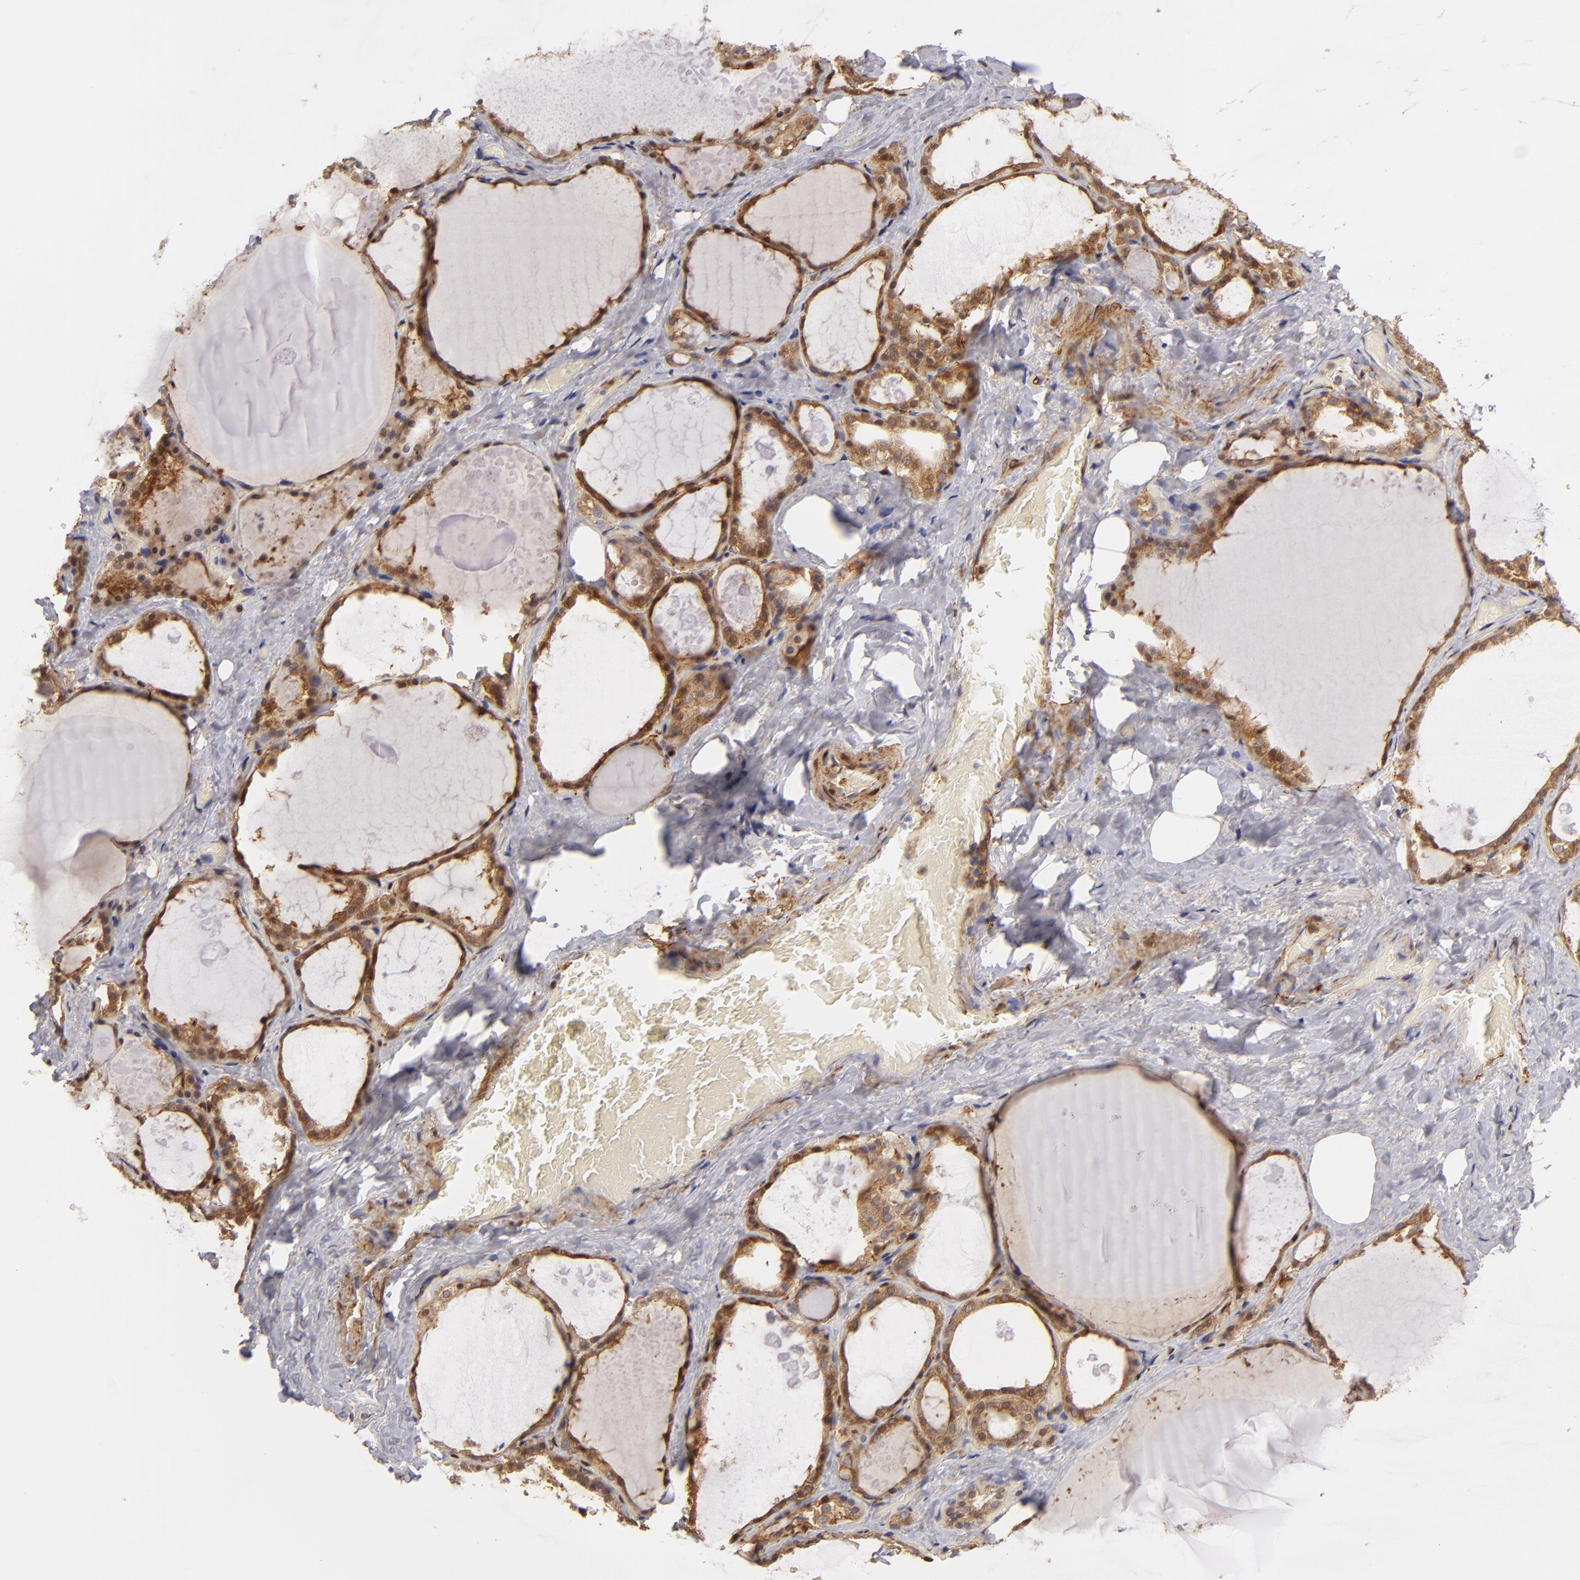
{"staining": {"intensity": "moderate", "quantity": ">75%", "location": "cytoplasmic/membranous"}, "tissue": "thyroid gland", "cell_type": "Glandular cells", "image_type": "normal", "snomed": [{"axis": "morphology", "description": "Normal tissue, NOS"}, {"axis": "topography", "description": "Thyroid gland"}], "caption": "This is an image of immunohistochemistry (IHC) staining of normal thyroid gland, which shows moderate positivity in the cytoplasmic/membranous of glandular cells.", "gene": "VCL", "patient": {"sex": "male", "age": 61}}